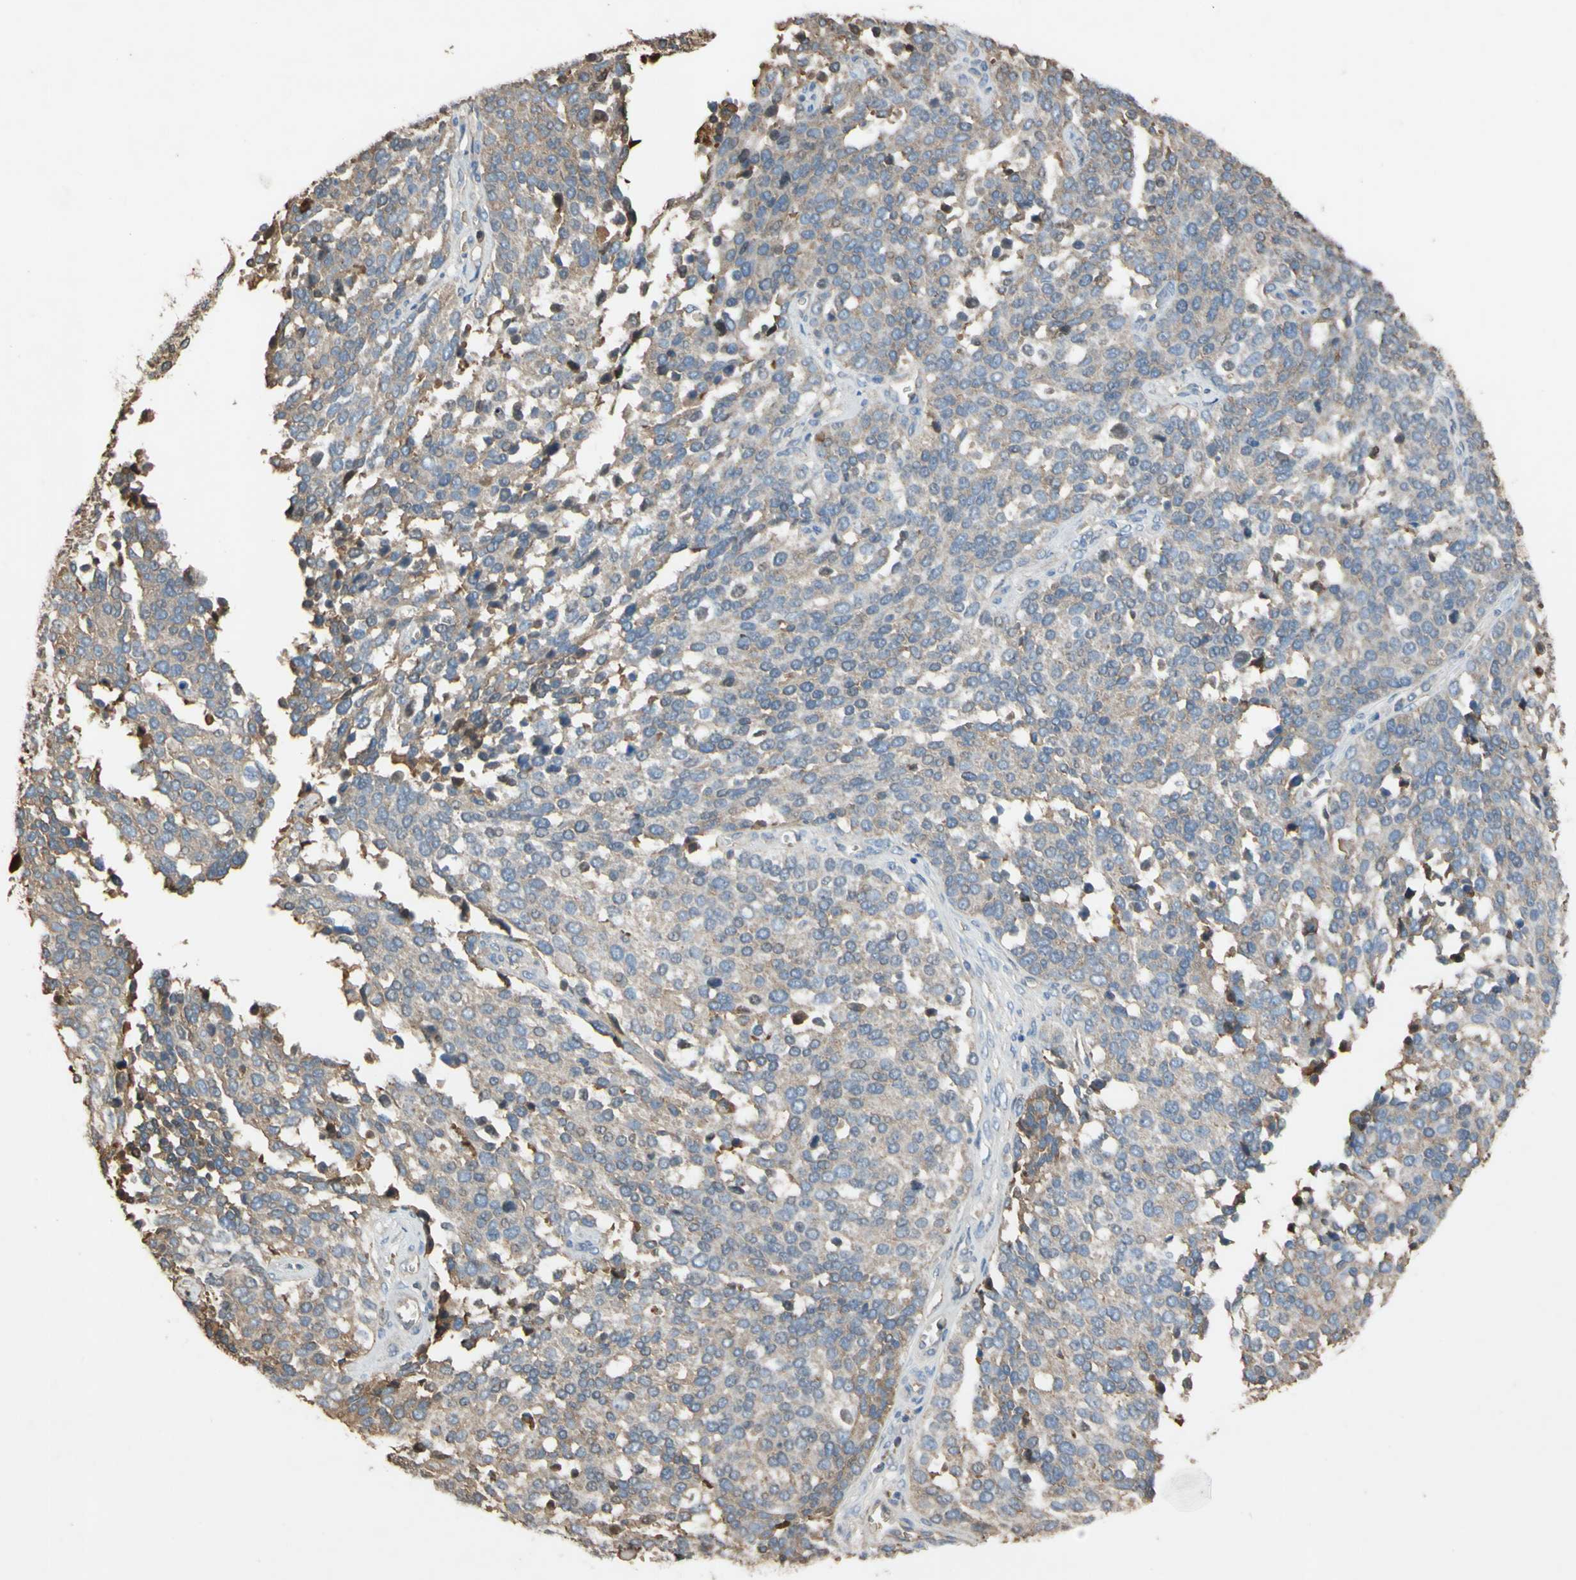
{"staining": {"intensity": "moderate", "quantity": ">75%", "location": "cytoplasmic/membranous"}, "tissue": "ovarian cancer", "cell_type": "Tumor cells", "image_type": "cancer", "snomed": [{"axis": "morphology", "description": "Cystadenocarcinoma, serous, NOS"}, {"axis": "topography", "description": "Ovary"}], "caption": "Approximately >75% of tumor cells in human ovarian cancer exhibit moderate cytoplasmic/membranous protein positivity as visualized by brown immunohistochemical staining.", "gene": "TIMP2", "patient": {"sex": "female", "age": 44}}